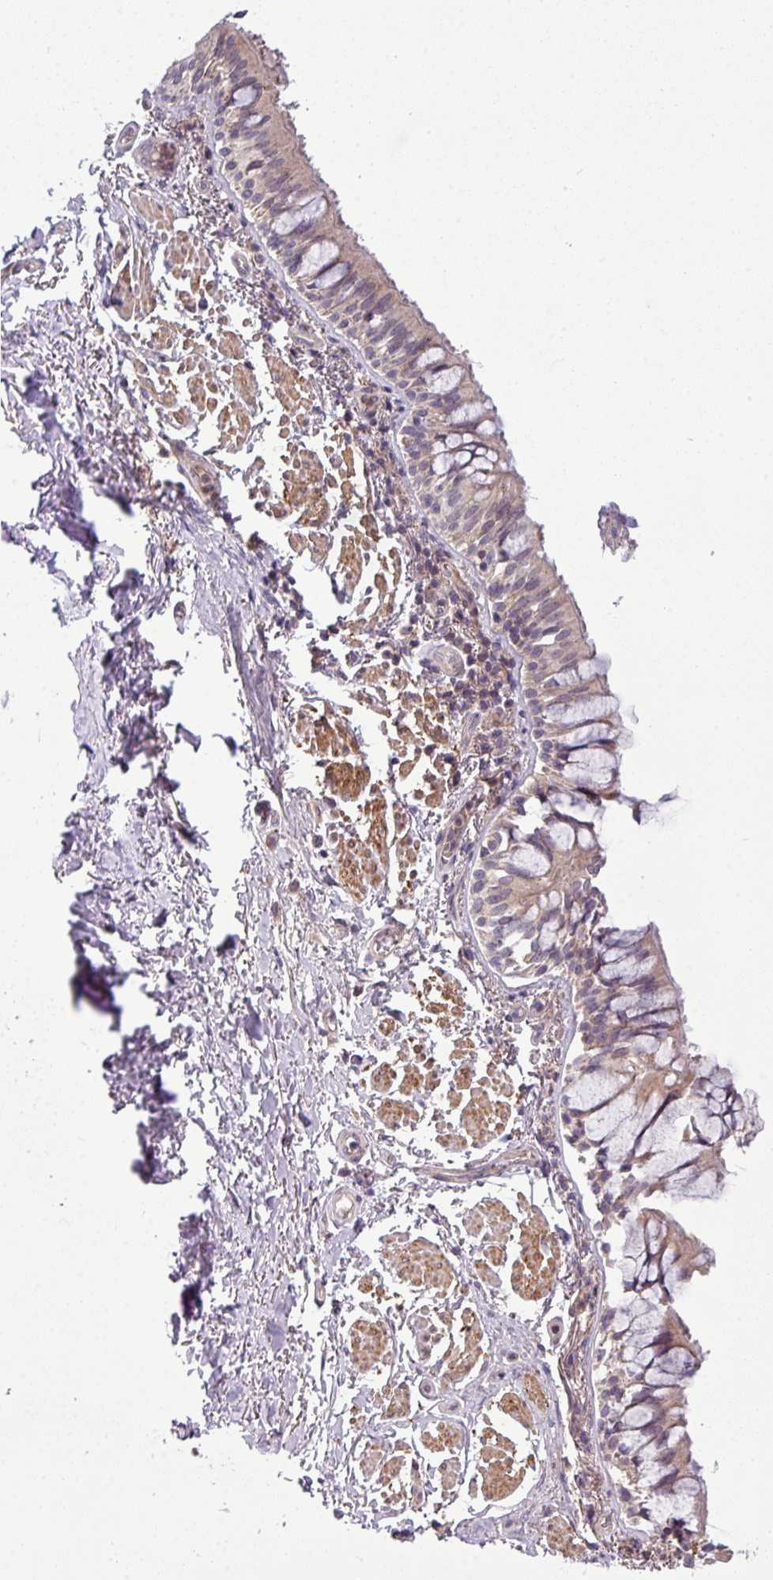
{"staining": {"intensity": "weak", "quantity": "25%-75%", "location": "cytoplasmic/membranous"}, "tissue": "bronchus", "cell_type": "Respiratory epithelial cells", "image_type": "normal", "snomed": [{"axis": "morphology", "description": "Normal tissue, NOS"}, {"axis": "topography", "description": "Bronchus"}], "caption": "IHC (DAB (3,3'-diaminobenzidine)) staining of benign human bronchus displays weak cytoplasmic/membranous protein staining in approximately 25%-75% of respiratory epithelial cells.", "gene": "ZNF35", "patient": {"sex": "male", "age": 70}}